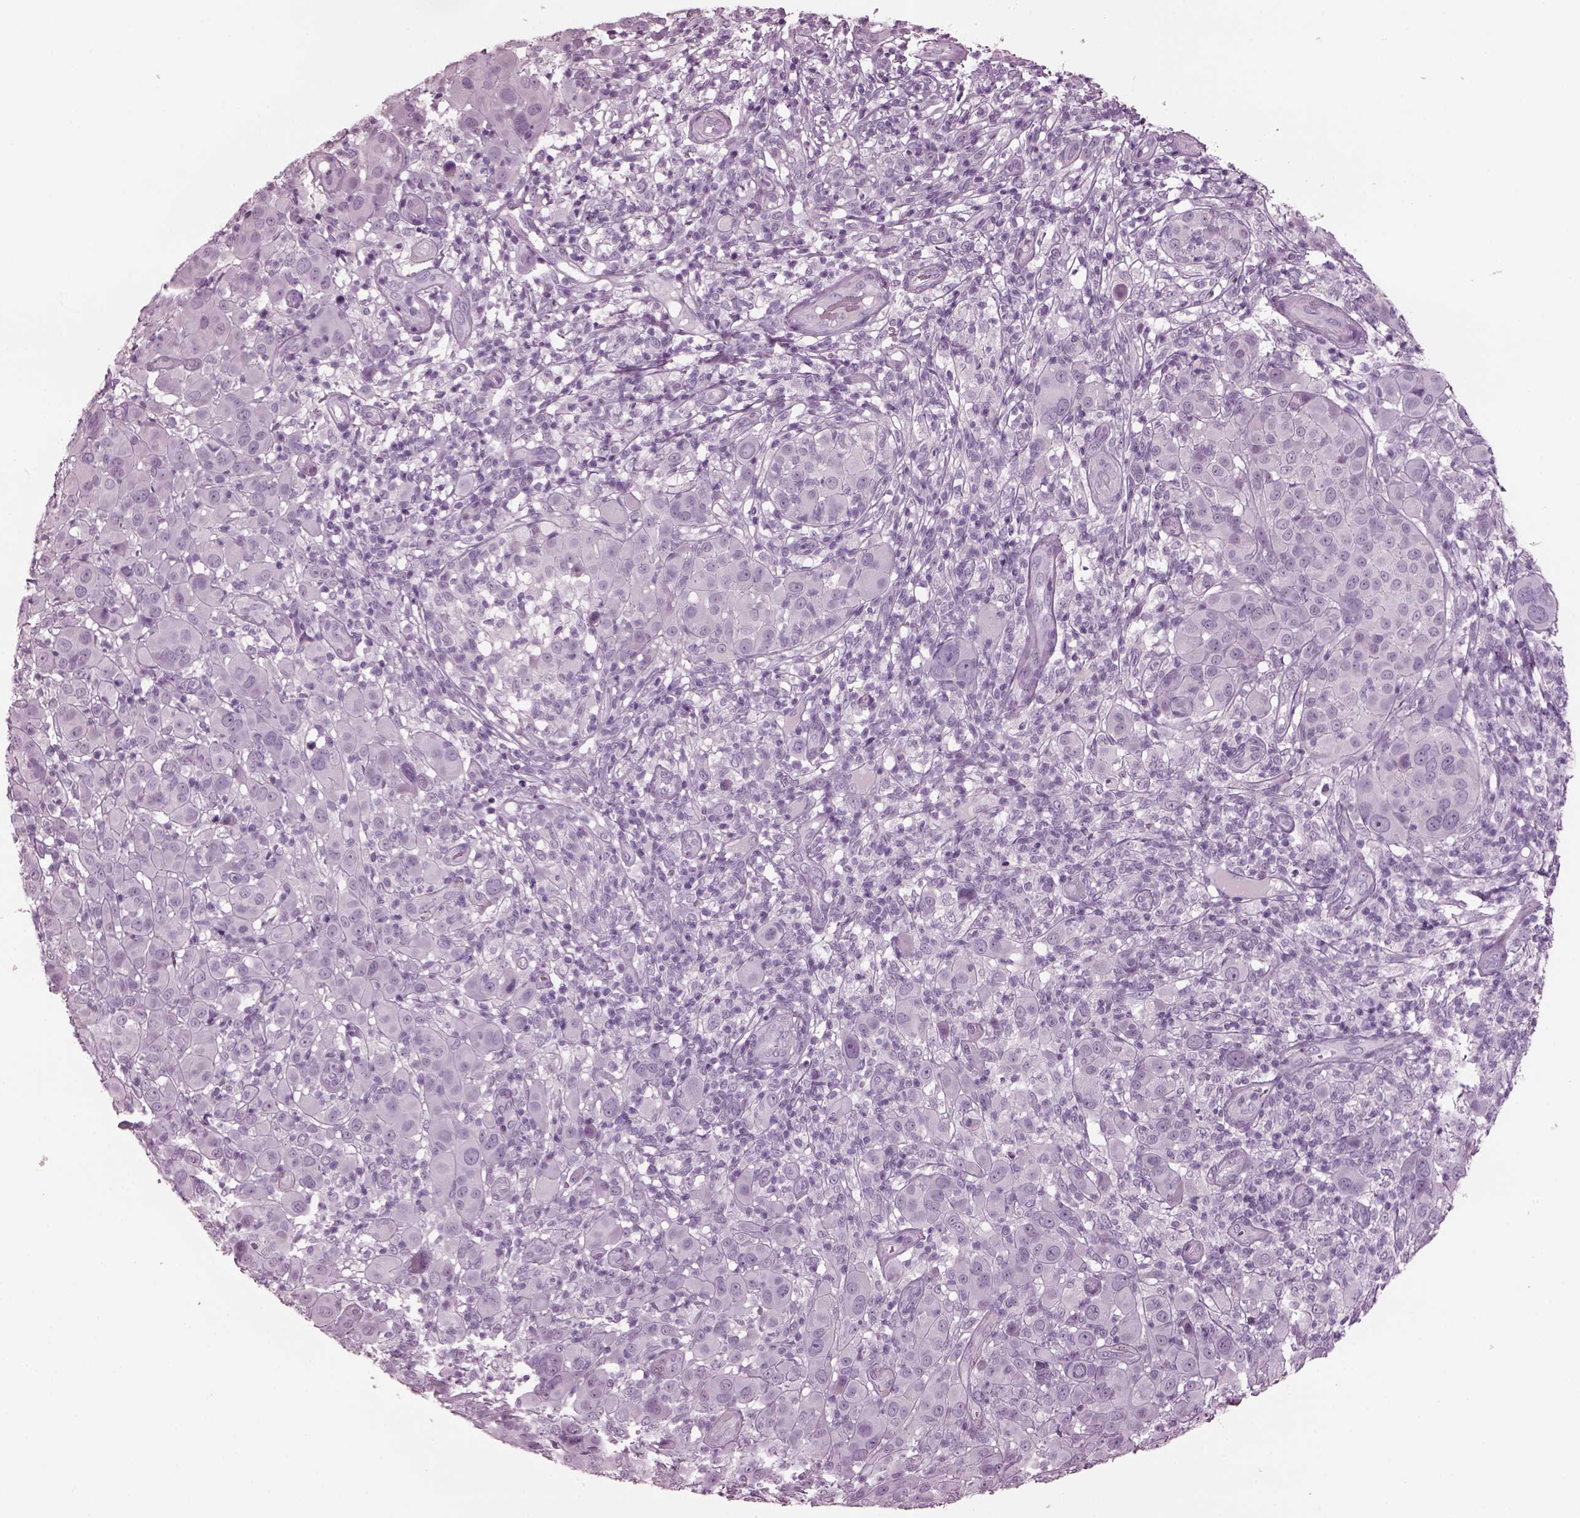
{"staining": {"intensity": "negative", "quantity": "none", "location": "none"}, "tissue": "melanoma", "cell_type": "Tumor cells", "image_type": "cancer", "snomed": [{"axis": "morphology", "description": "Malignant melanoma, NOS"}, {"axis": "topography", "description": "Skin"}], "caption": "Image shows no significant protein expression in tumor cells of melanoma.", "gene": "TPPP2", "patient": {"sex": "female", "age": 87}}